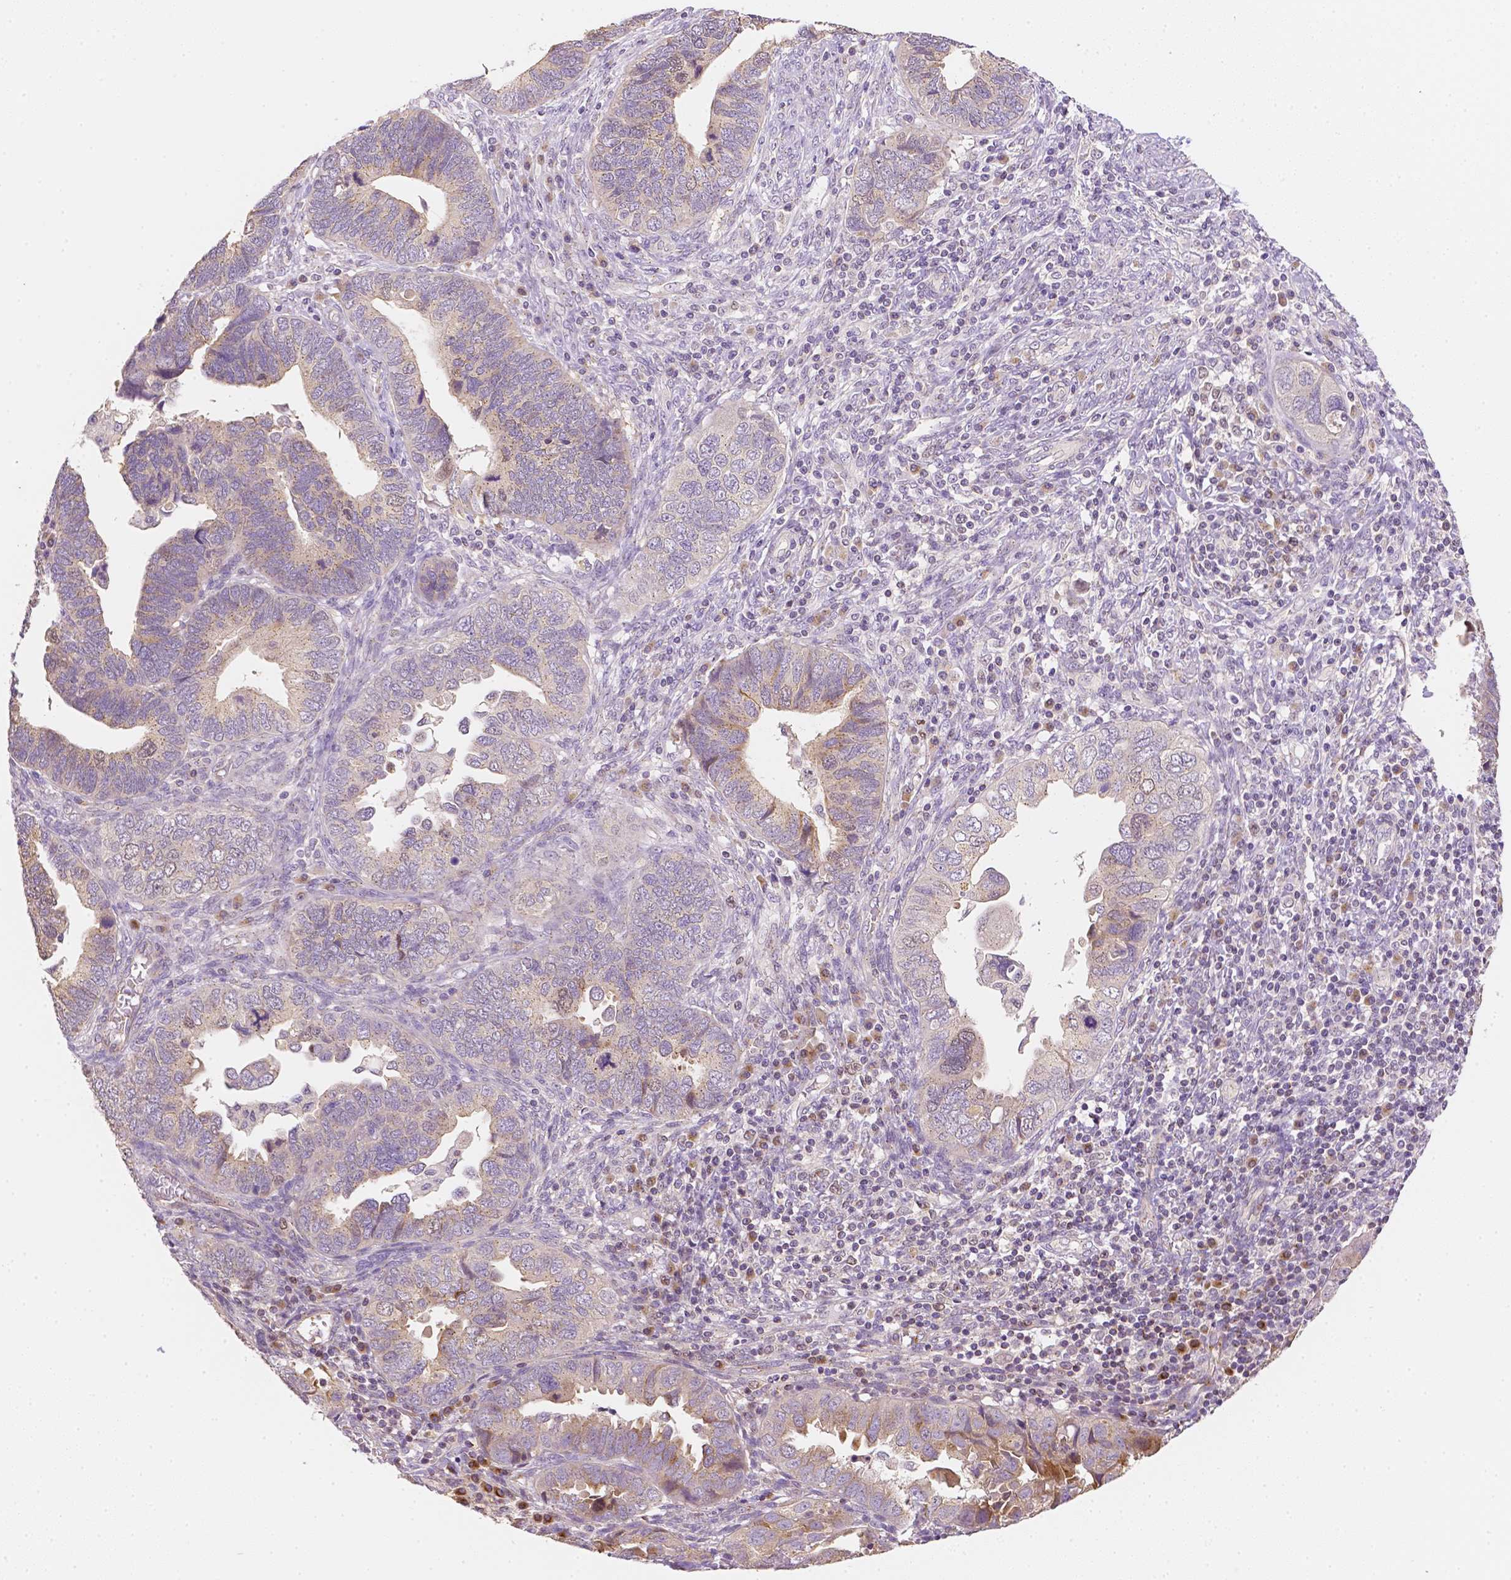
{"staining": {"intensity": "weak", "quantity": "<25%", "location": "cytoplasmic/membranous"}, "tissue": "endometrial cancer", "cell_type": "Tumor cells", "image_type": "cancer", "snomed": [{"axis": "morphology", "description": "Adenocarcinoma, NOS"}, {"axis": "topography", "description": "Endometrium"}], "caption": "Immunohistochemical staining of endometrial adenocarcinoma reveals no significant positivity in tumor cells.", "gene": "C10orf67", "patient": {"sex": "female", "age": 79}}